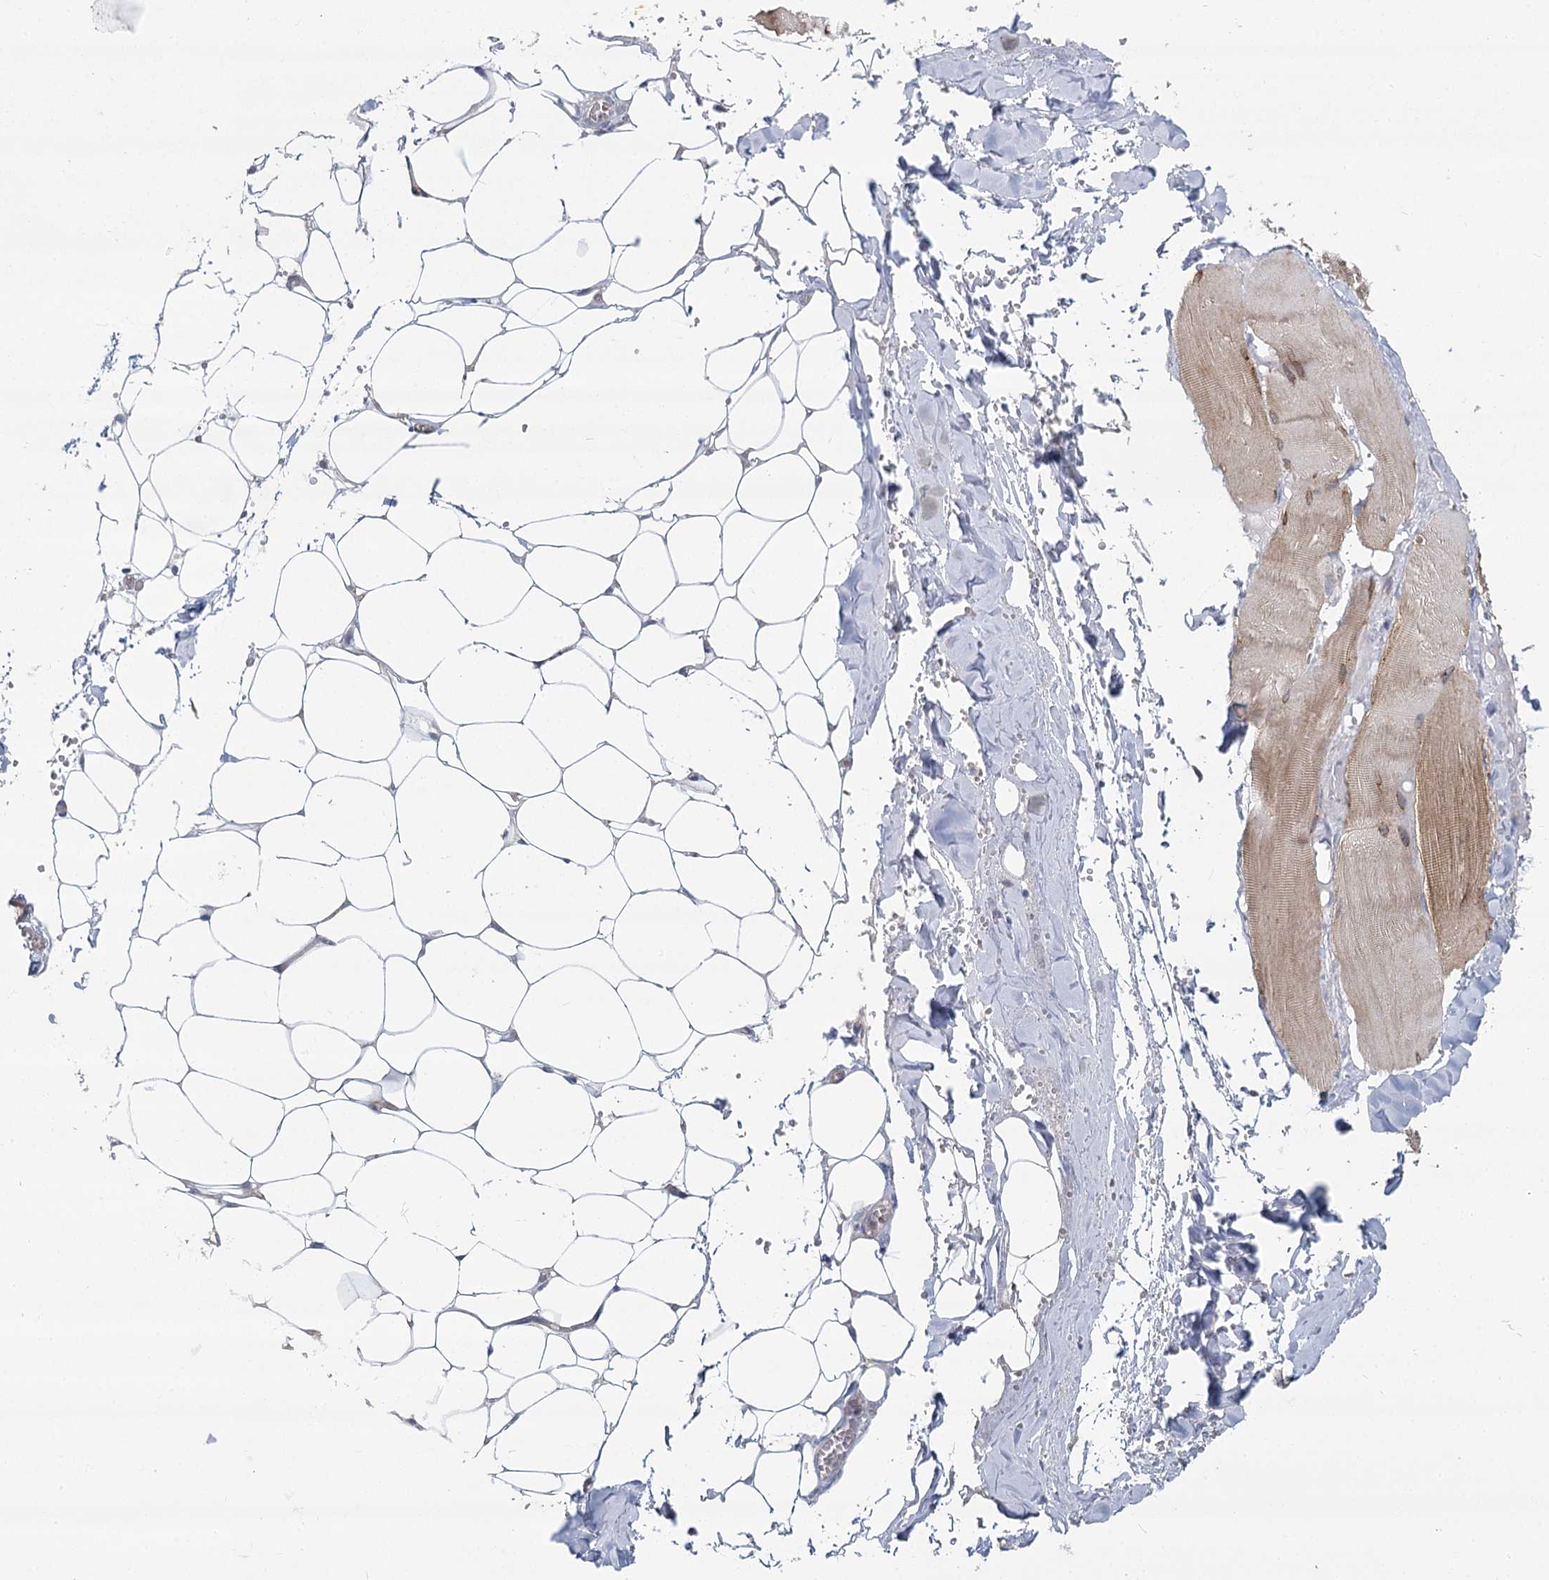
{"staining": {"intensity": "negative", "quantity": "none", "location": "none"}, "tissue": "adipose tissue", "cell_type": "Adipocytes", "image_type": "normal", "snomed": [{"axis": "morphology", "description": "Normal tissue, NOS"}, {"axis": "topography", "description": "Skeletal muscle"}, {"axis": "topography", "description": "Peripheral nerve tissue"}], "caption": "An IHC micrograph of unremarkable adipose tissue is shown. There is no staining in adipocytes of adipose tissue.", "gene": "ACOX2", "patient": {"sex": "female", "age": 55}}